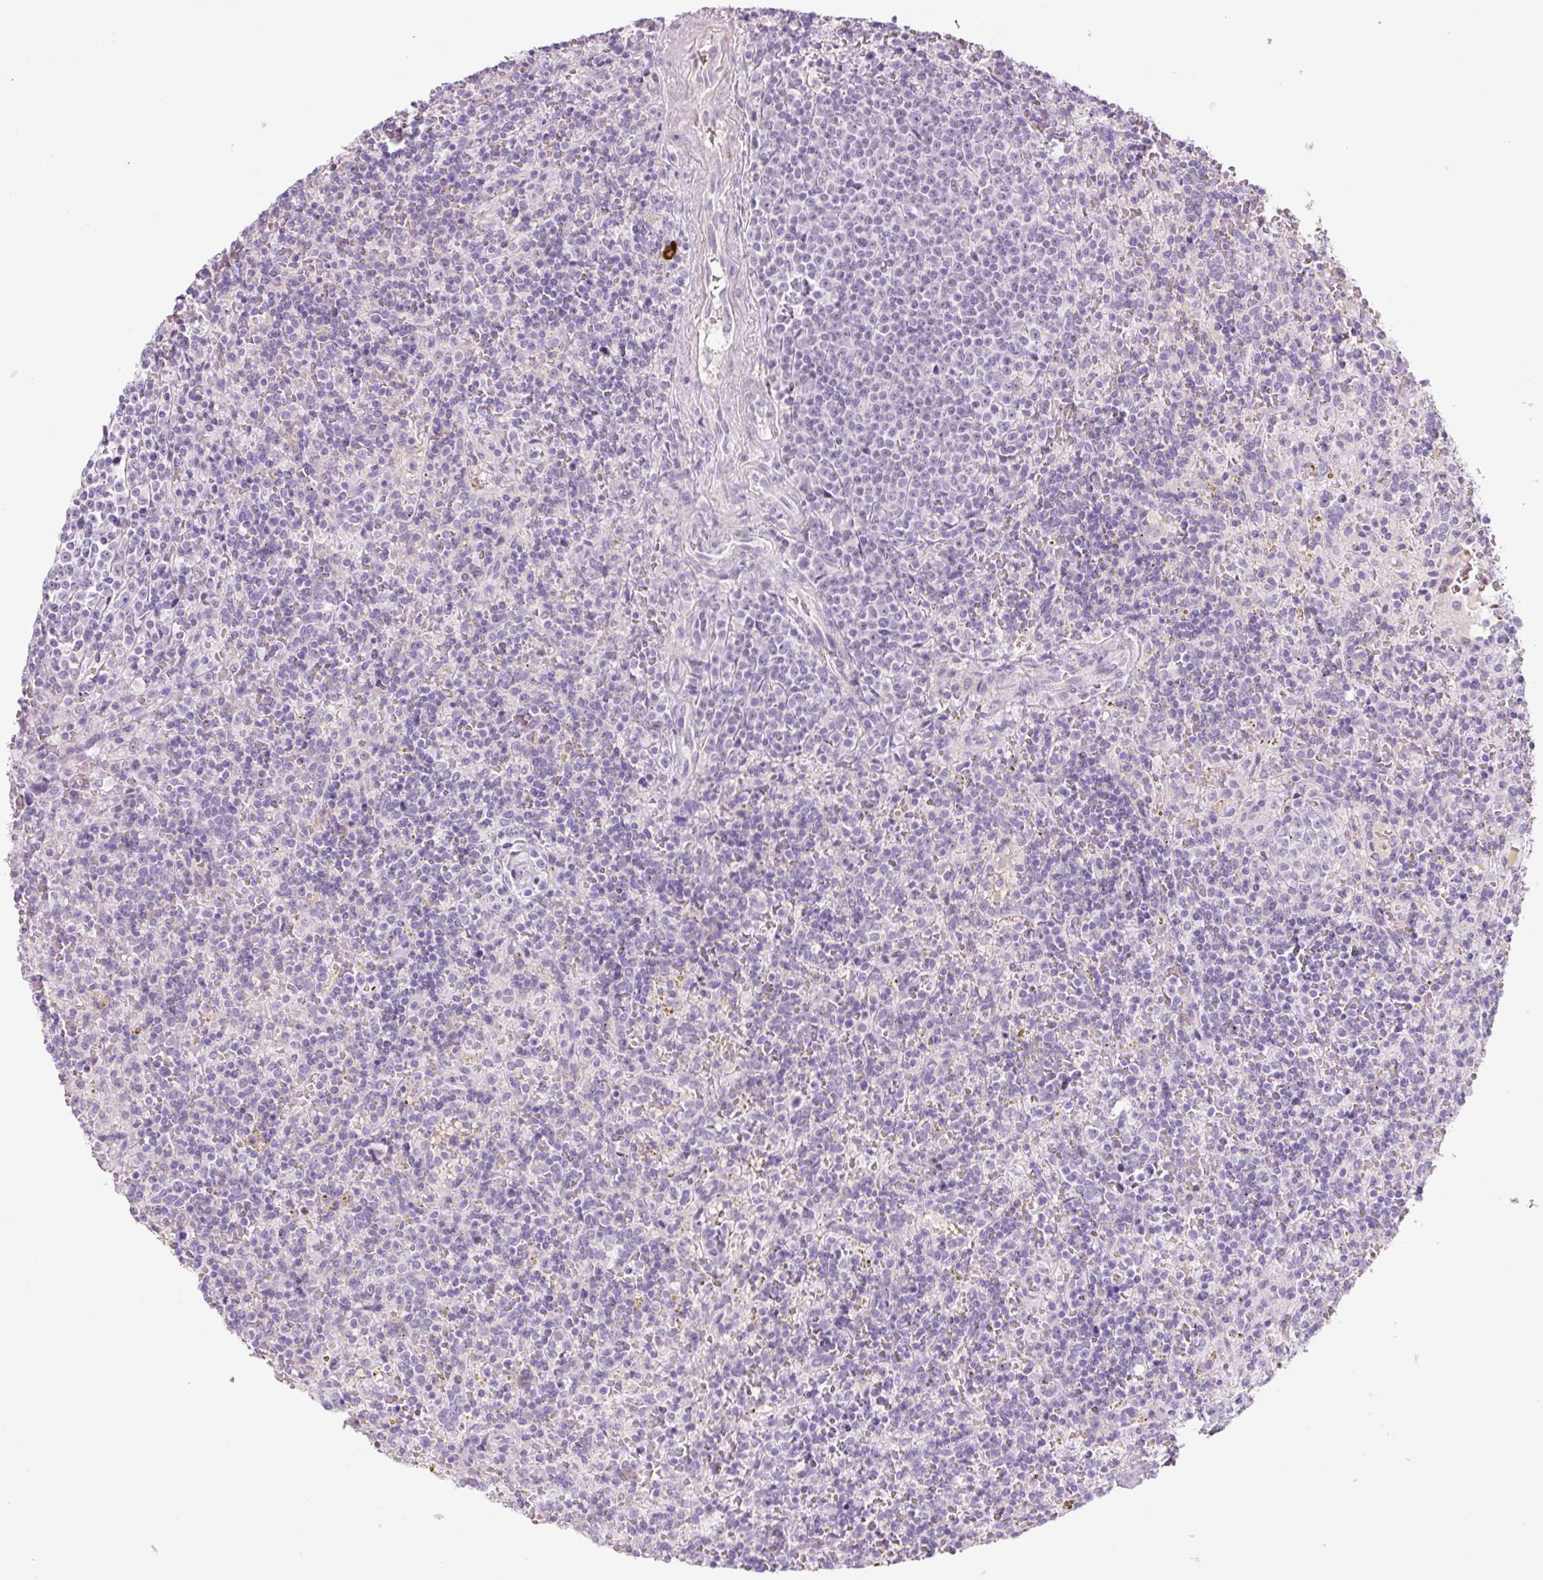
{"staining": {"intensity": "negative", "quantity": "none", "location": "none"}, "tissue": "lymphoma", "cell_type": "Tumor cells", "image_type": "cancer", "snomed": [{"axis": "morphology", "description": "Malignant lymphoma, non-Hodgkin's type, Low grade"}, {"axis": "topography", "description": "Spleen"}], "caption": "The IHC photomicrograph has no significant positivity in tumor cells of lymphoma tissue.", "gene": "PRM1", "patient": {"sex": "male", "age": 67}}